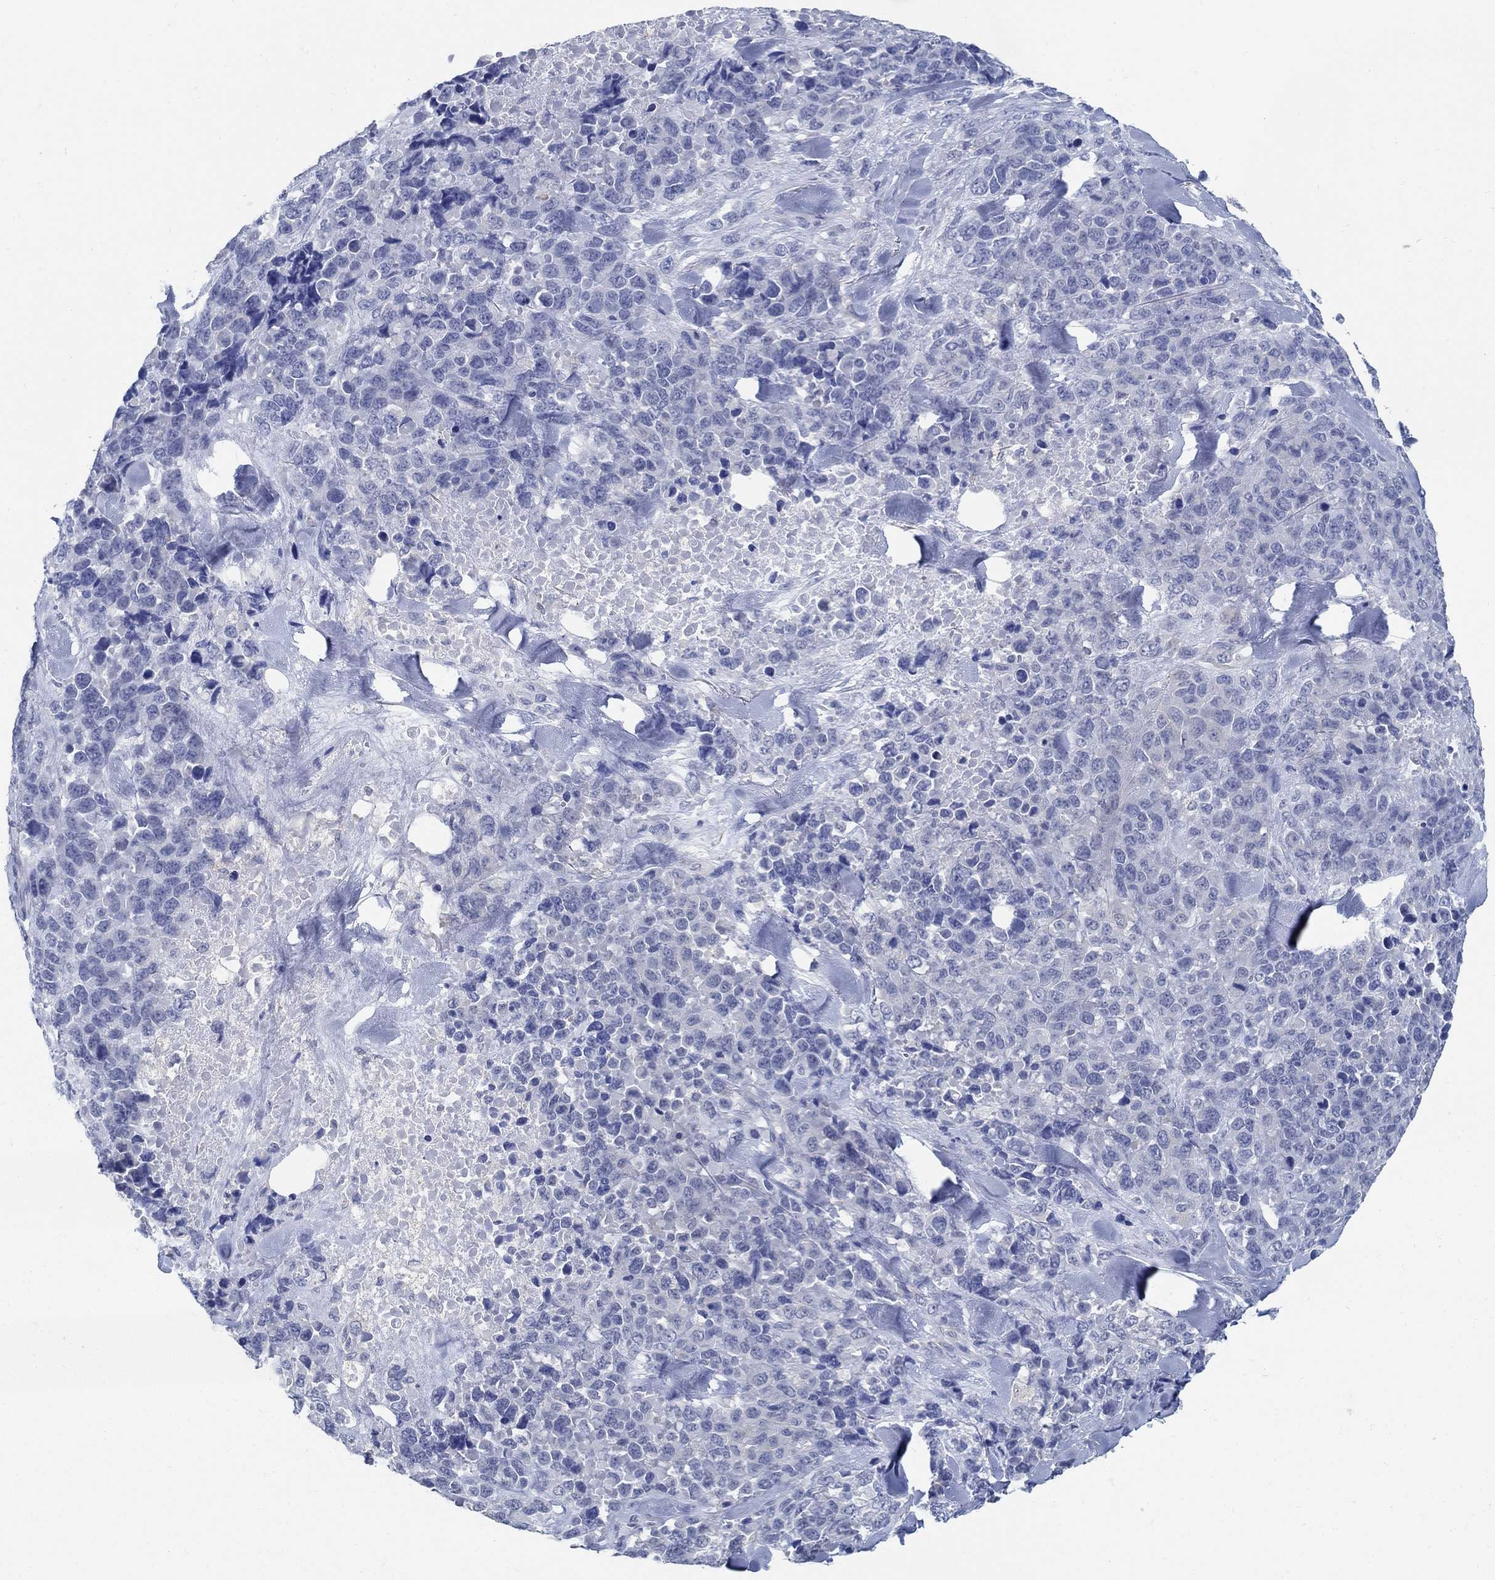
{"staining": {"intensity": "negative", "quantity": "none", "location": "none"}, "tissue": "melanoma", "cell_type": "Tumor cells", "image_type": "cancer", "snomed": [{"axis": "morphology", "description": "Malignant melanoma, Metastatic site"}, {"axis": "topography", "description": "Skin"}], "caption": "This image is of malignant melanoma (metastatic site) stained with IHC to label a protein in brown with the nuclei are counter-stained blue. There is no expression in tumor cells.", "gene": "PCDH11X", "patient": {"sex": "male", "age": 84}}